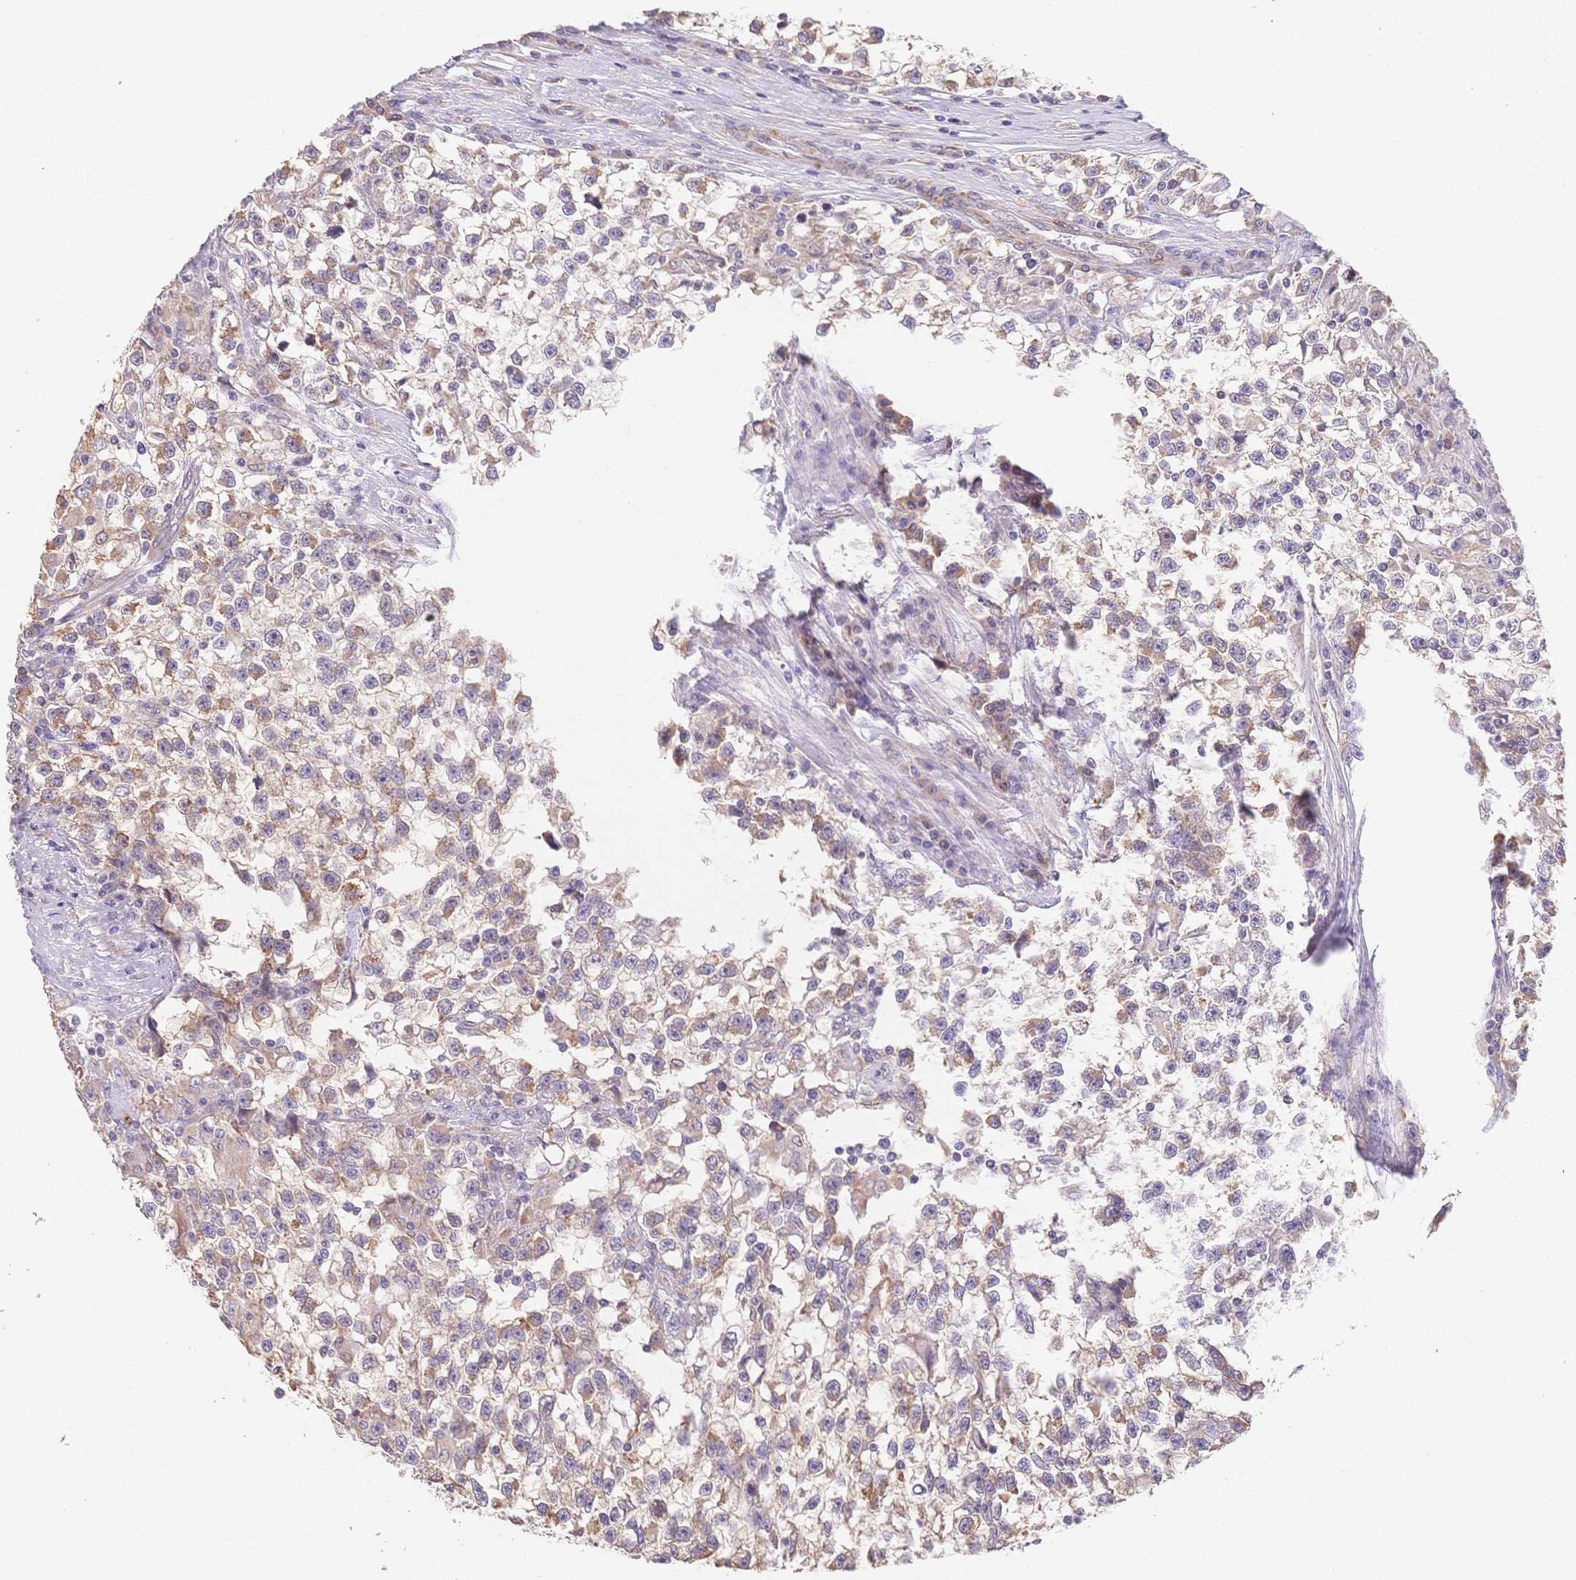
{"staining": {"intensity": "weak", "quantity": "25%-75%", "location": "cytoplasmic/membranous"}, "tissue": "testis cancer", "cell_type": "Tumor cells", "image_type": "cancer", "snomed": [{"axis": "morphology", "description": "Seminoma, NOS"}, {"axis": "topography", "description": "Testis"}], "caption": "Tumor cells demonstrate low levels of weak cytoplasmic/membranous staining in about 25%-75% of cells in human seminoma (testis).", "gene": "HS3ST5", "patient": {"sex": "male", "age": 31}}